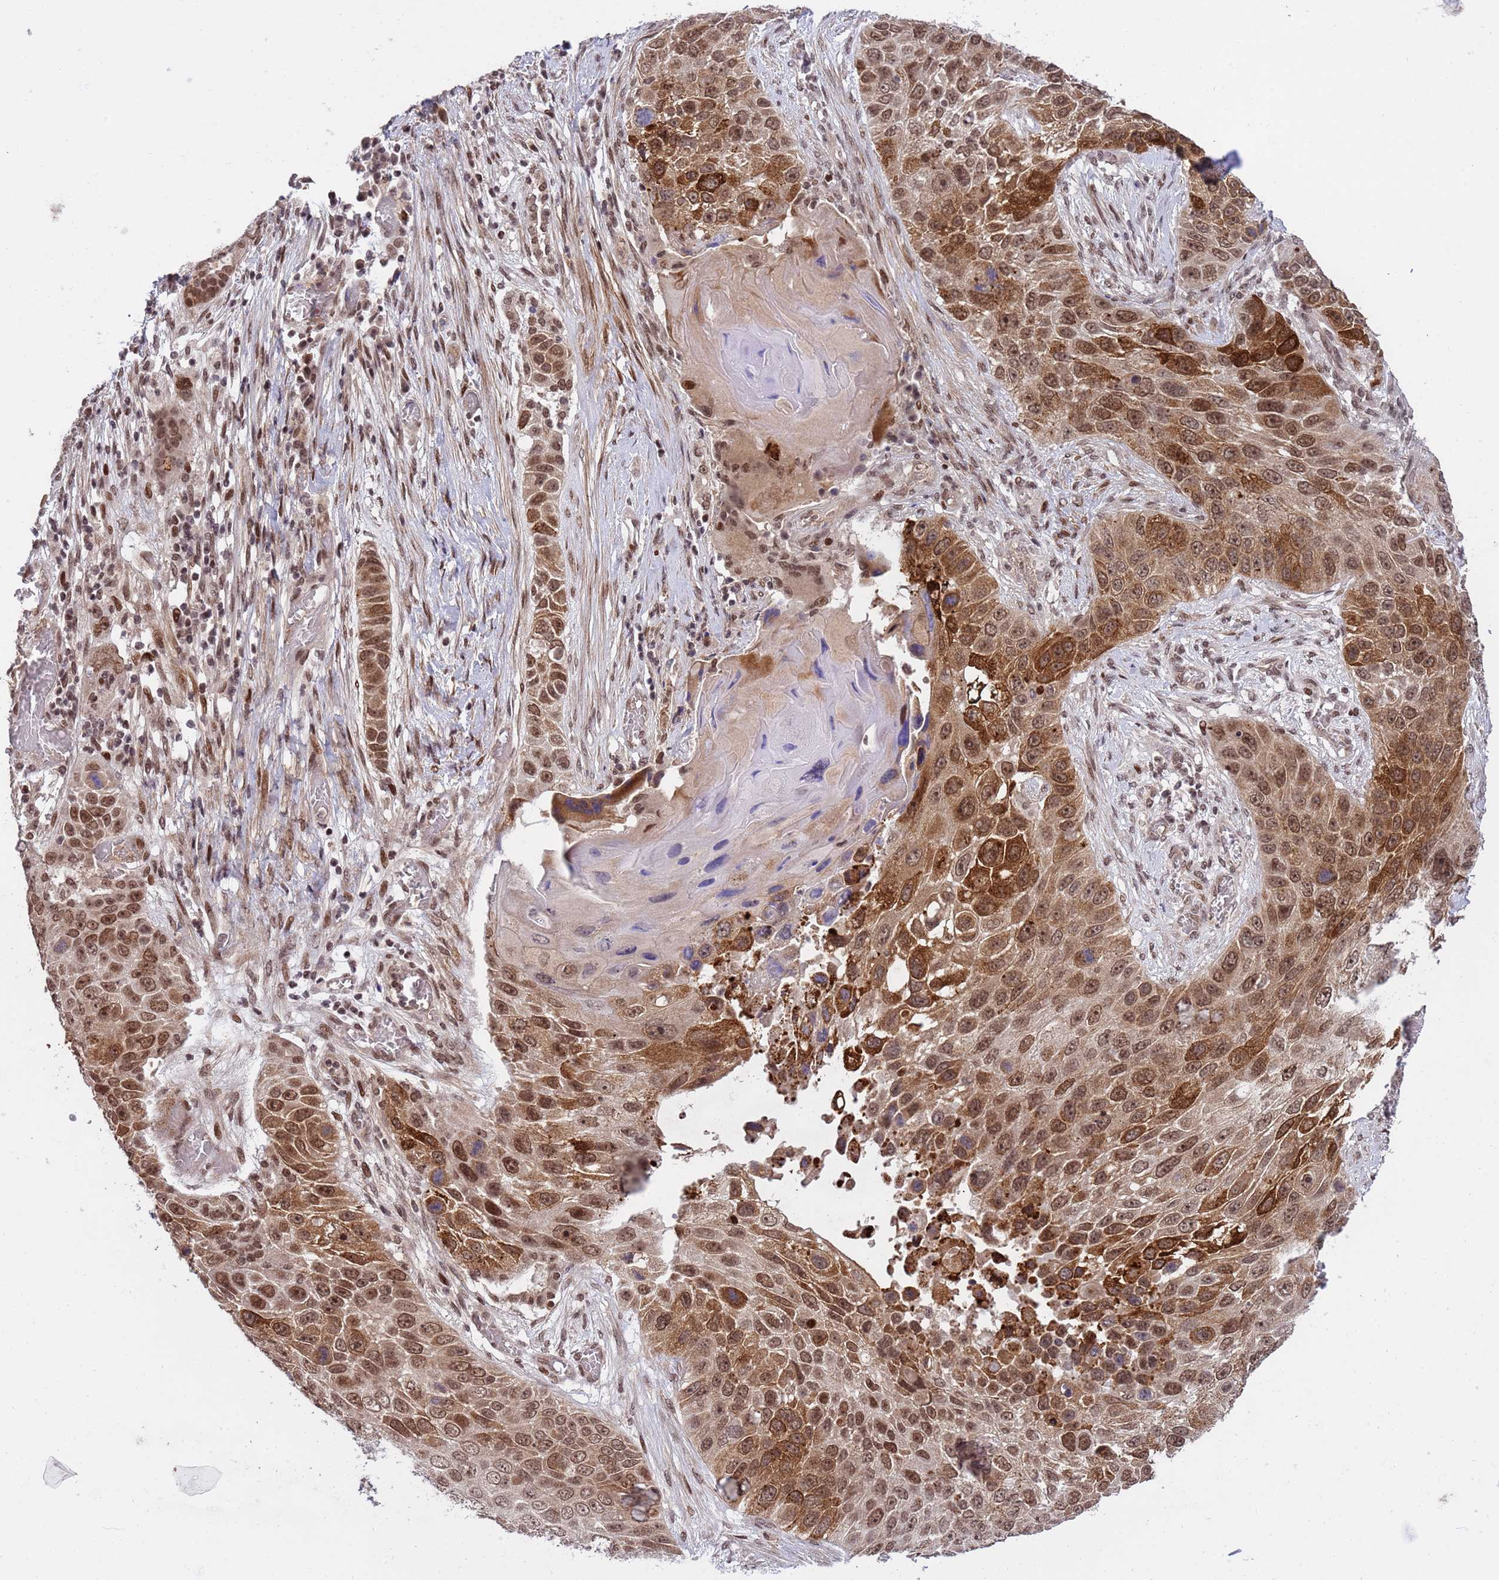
{"staining": {"intensity": "moderate", "quantity": ">75%", "location": "nuclear"}, "tissue": "lung cancer", "cell_type": "Tumor cells", "image_type": "cancer", "snomed": [{"axis": "morphology", "description": "Adenocarcinoma, NOS"}, {"axis": "topography", "description": "Lung"}], "caption": "Brown immunohistochemical staining in lung cancer shows moderate nuclear staining in approximately >75% of tumor cells.", "gene": "PPM1H", "patient": {"sex": "male", "age": 64}}